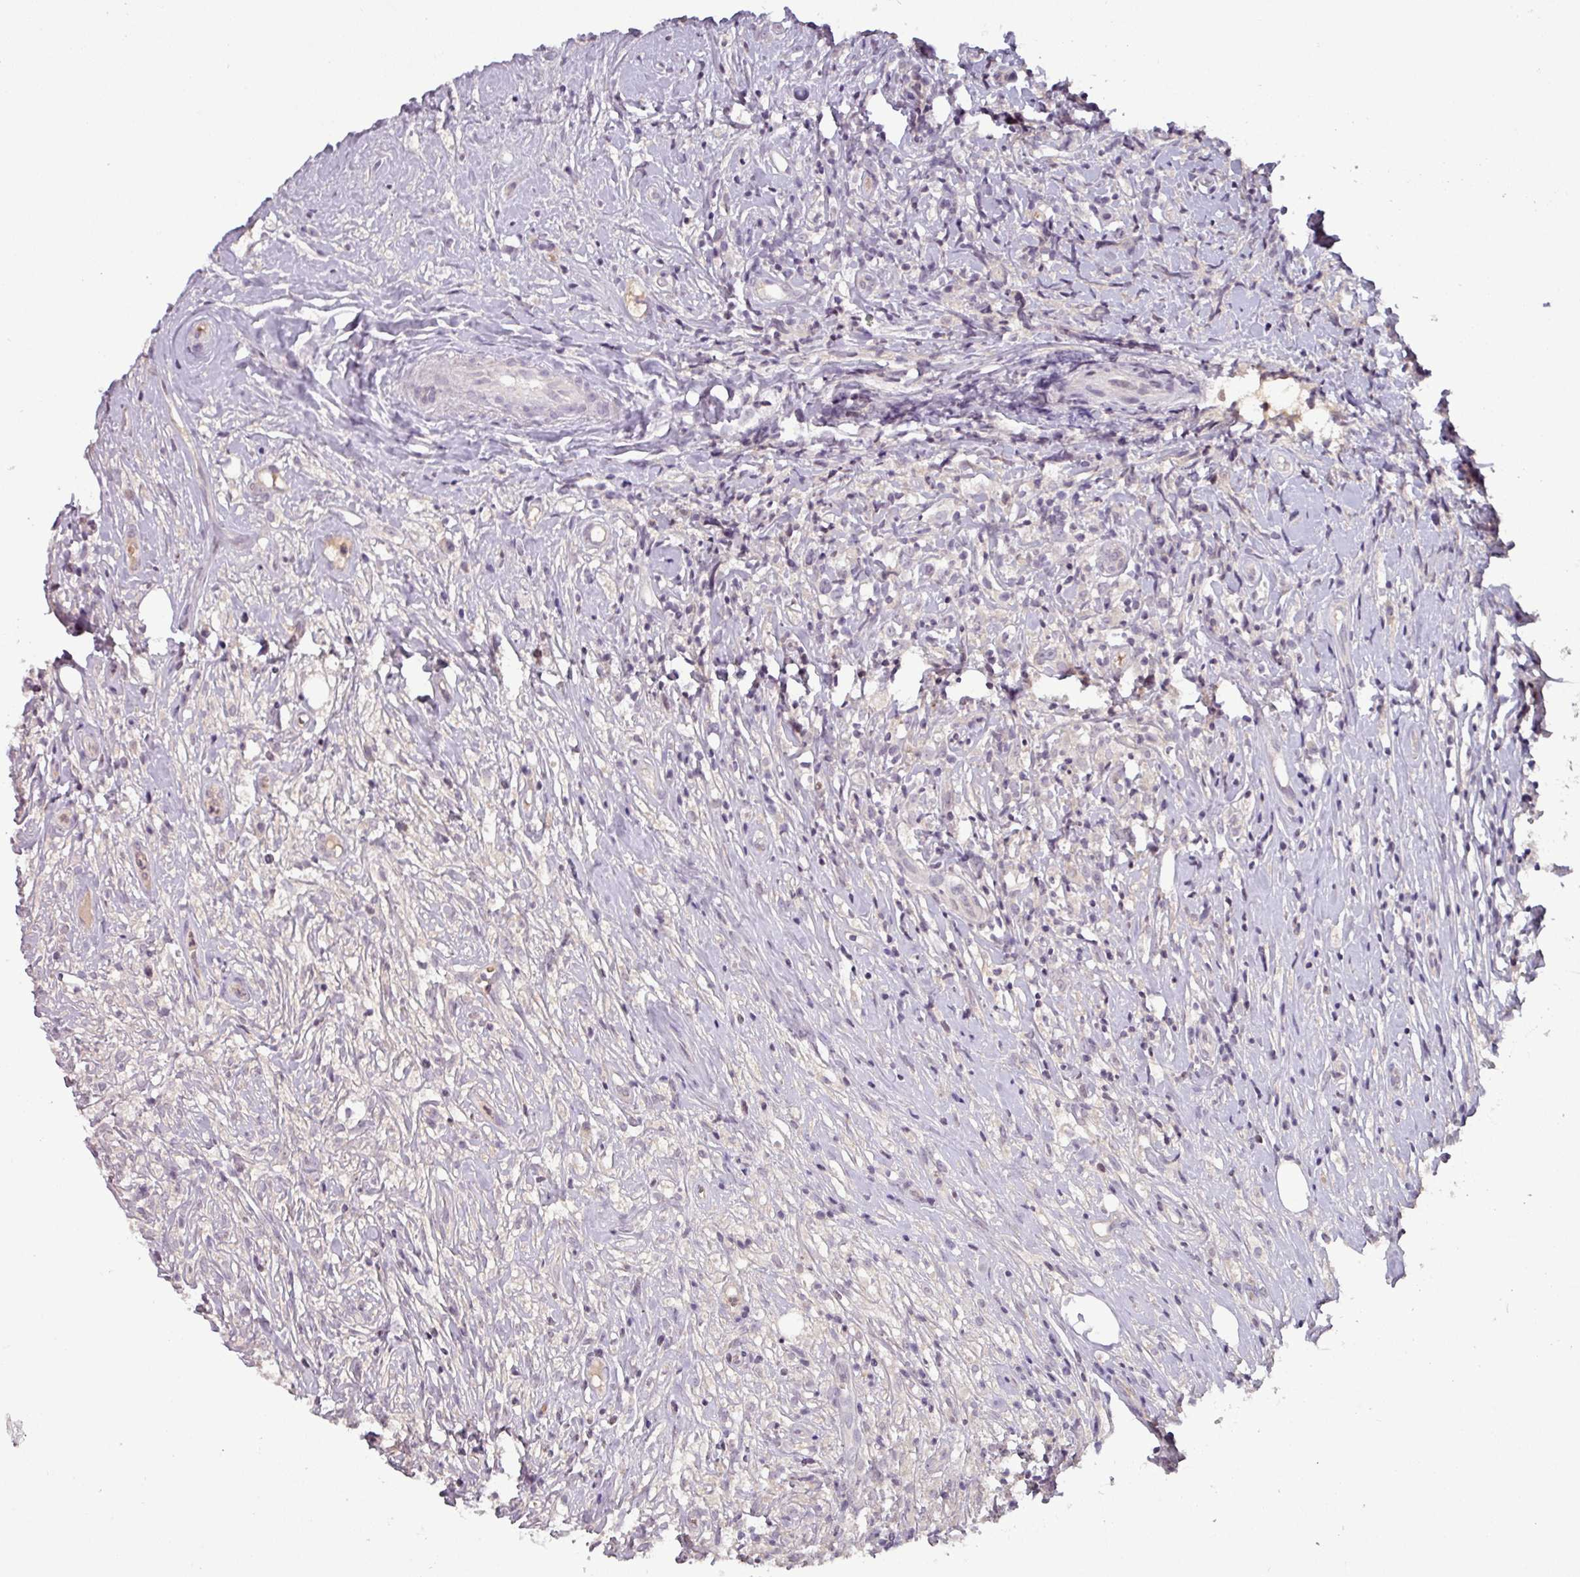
{"staining": {"intensity": "negative", "quantity": "none", "location": "none"}, "tissue": "lymphoma", "cell_type": "Tumor cells", "image_type": "cancer", "snomed": [{"axis": "morphology", "description": "Hodgkin's disease, NOS"}, {"axis": "topography", "description": "No Tissue"}], "caption": "High power microscopy micrograph of an immunohistochemistry (IHC) micrograph of lymphoma, revealing no significant expression in tumor cells.", "gene": "SLC5A10", "patient": {"sex": "female", "age": 21}}